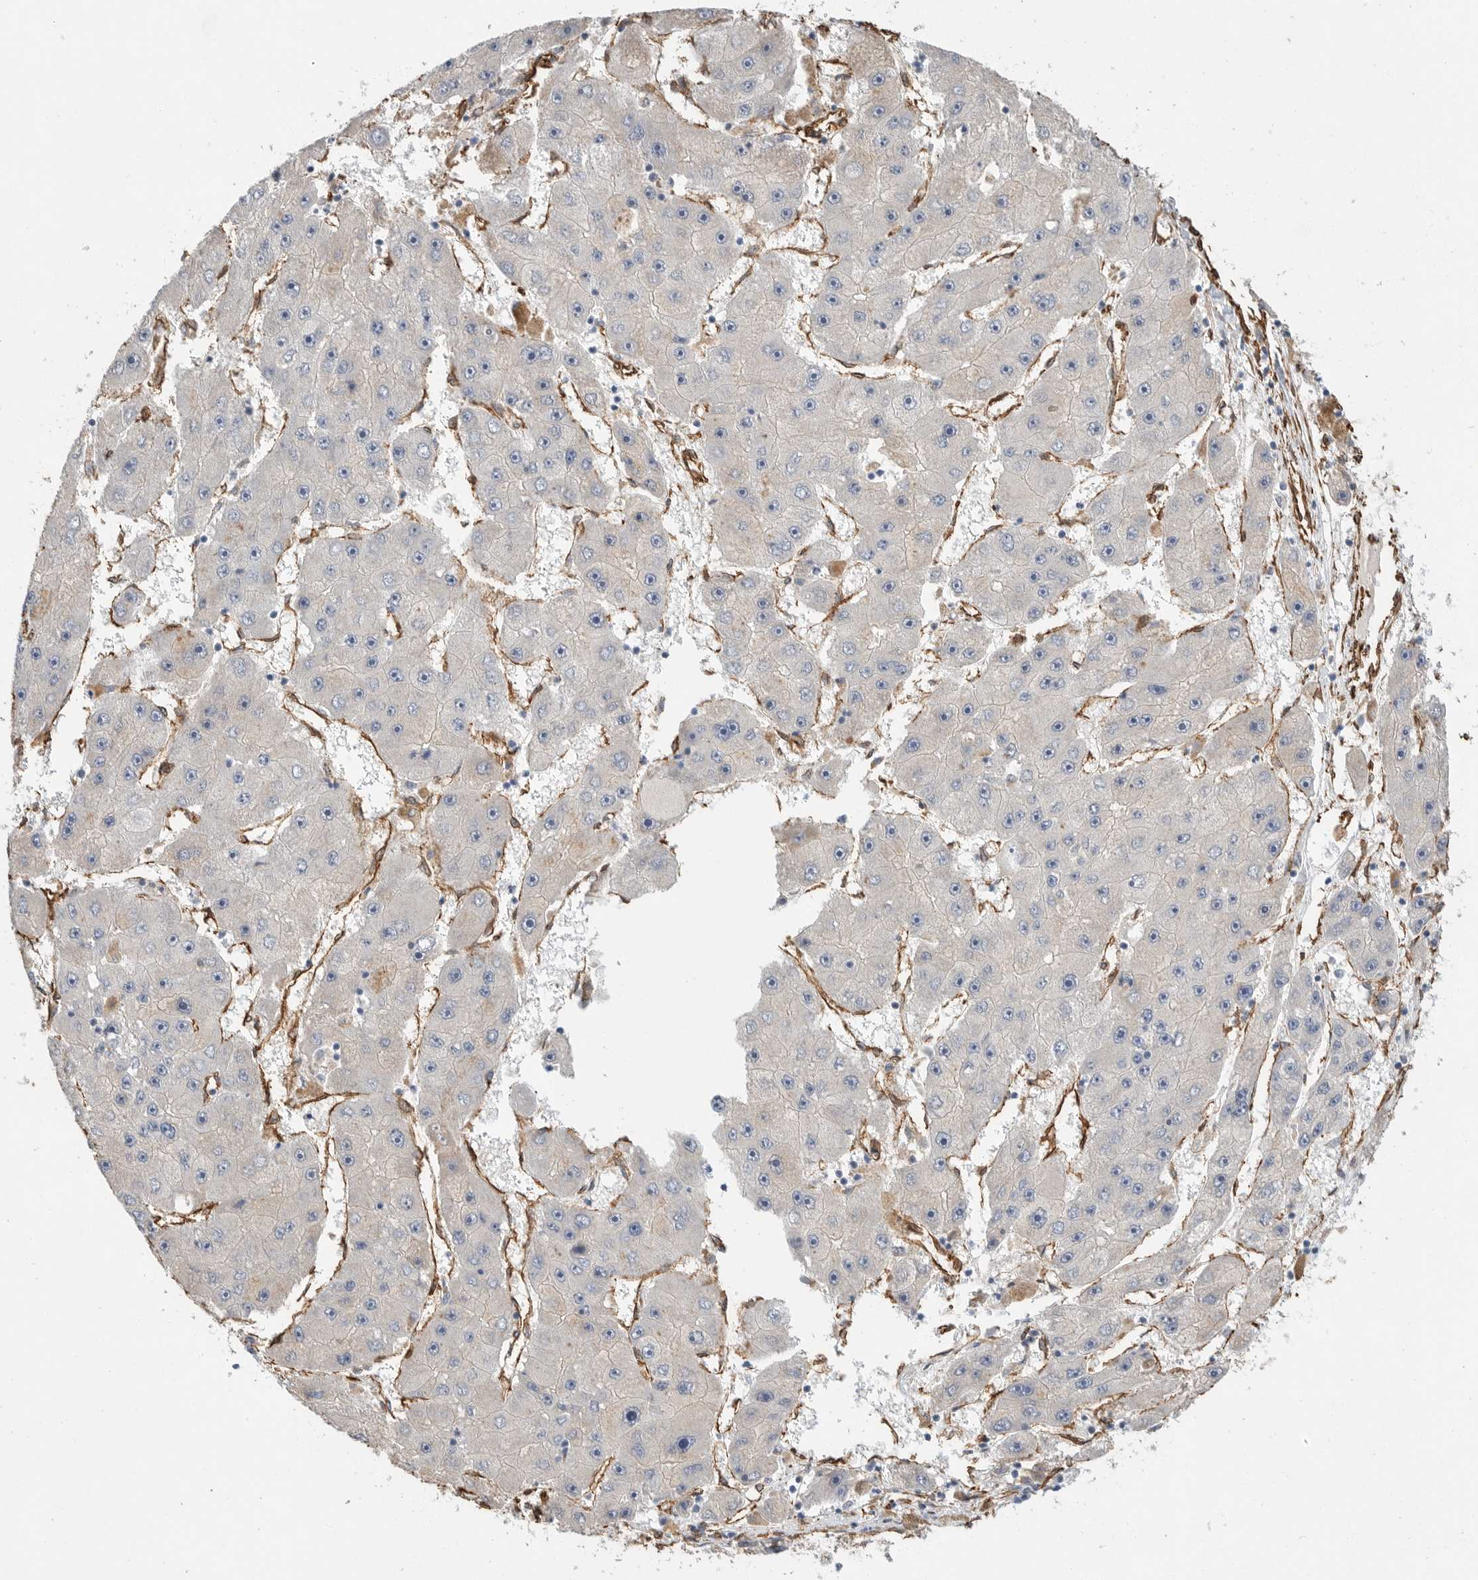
{"staining": {"intensity": "negative", "quantity": "none", "location": "none"}, "tissue": "liver cancer", "cell_type": "Tumor cells", "image_type": "cancer", "snomed": [{"axis": "morphology", "description": "Carcinoma, Hepatocellular, NOS"}, {"axis": "topography", "description": "Liver"}], "caption": "Liver cancer stained for a protein using IHC demonstrates no expression tumor cells.", "gene": "JMJD4", "patient": {"sex": "female", "age": 61}}